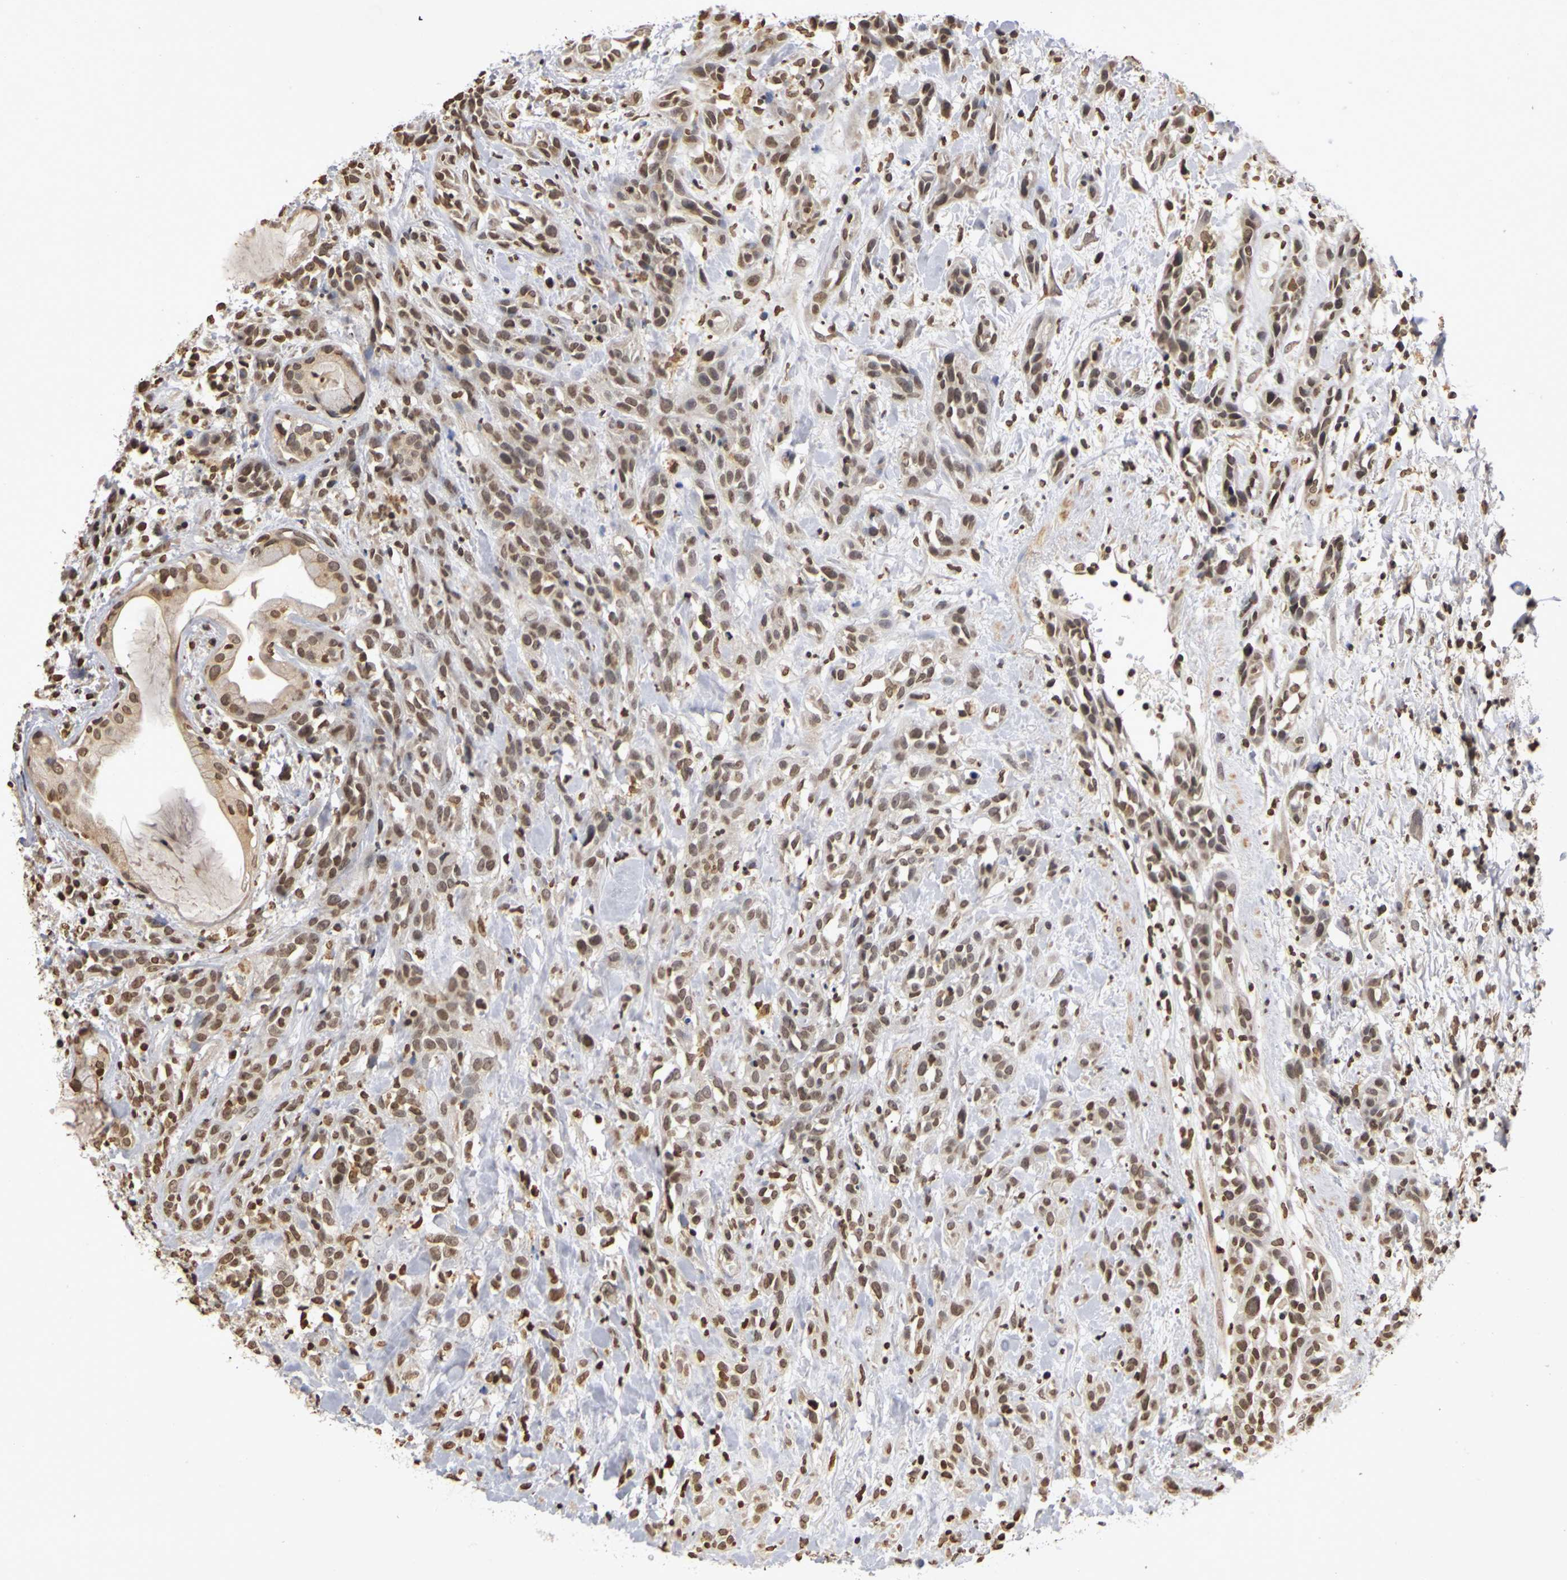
{"staining": {"intensity": "moderate", "quantity": "25%-75%", "location": "nuclear"}, "tissue": "head and neck cancer", "cell_type": "Tumor cells", "image_type": "cancer", "snomed": [{"axis": "morphology", "description": "Squamous cell carcinoma, NOS"}, {"axis": "topography", "description": "Head-Neck"}], "caption": "Protein expression analysis of head and neck cancer (squamous cell carcinoma) displays moderate nuclear positivity in approximately 25%-75% of tumor cells. (brown staining indicates protein expression, while blue staining denotes nuclei).", "gene": "ERCC2", "patient": {"sex": "male", "age": 62}}